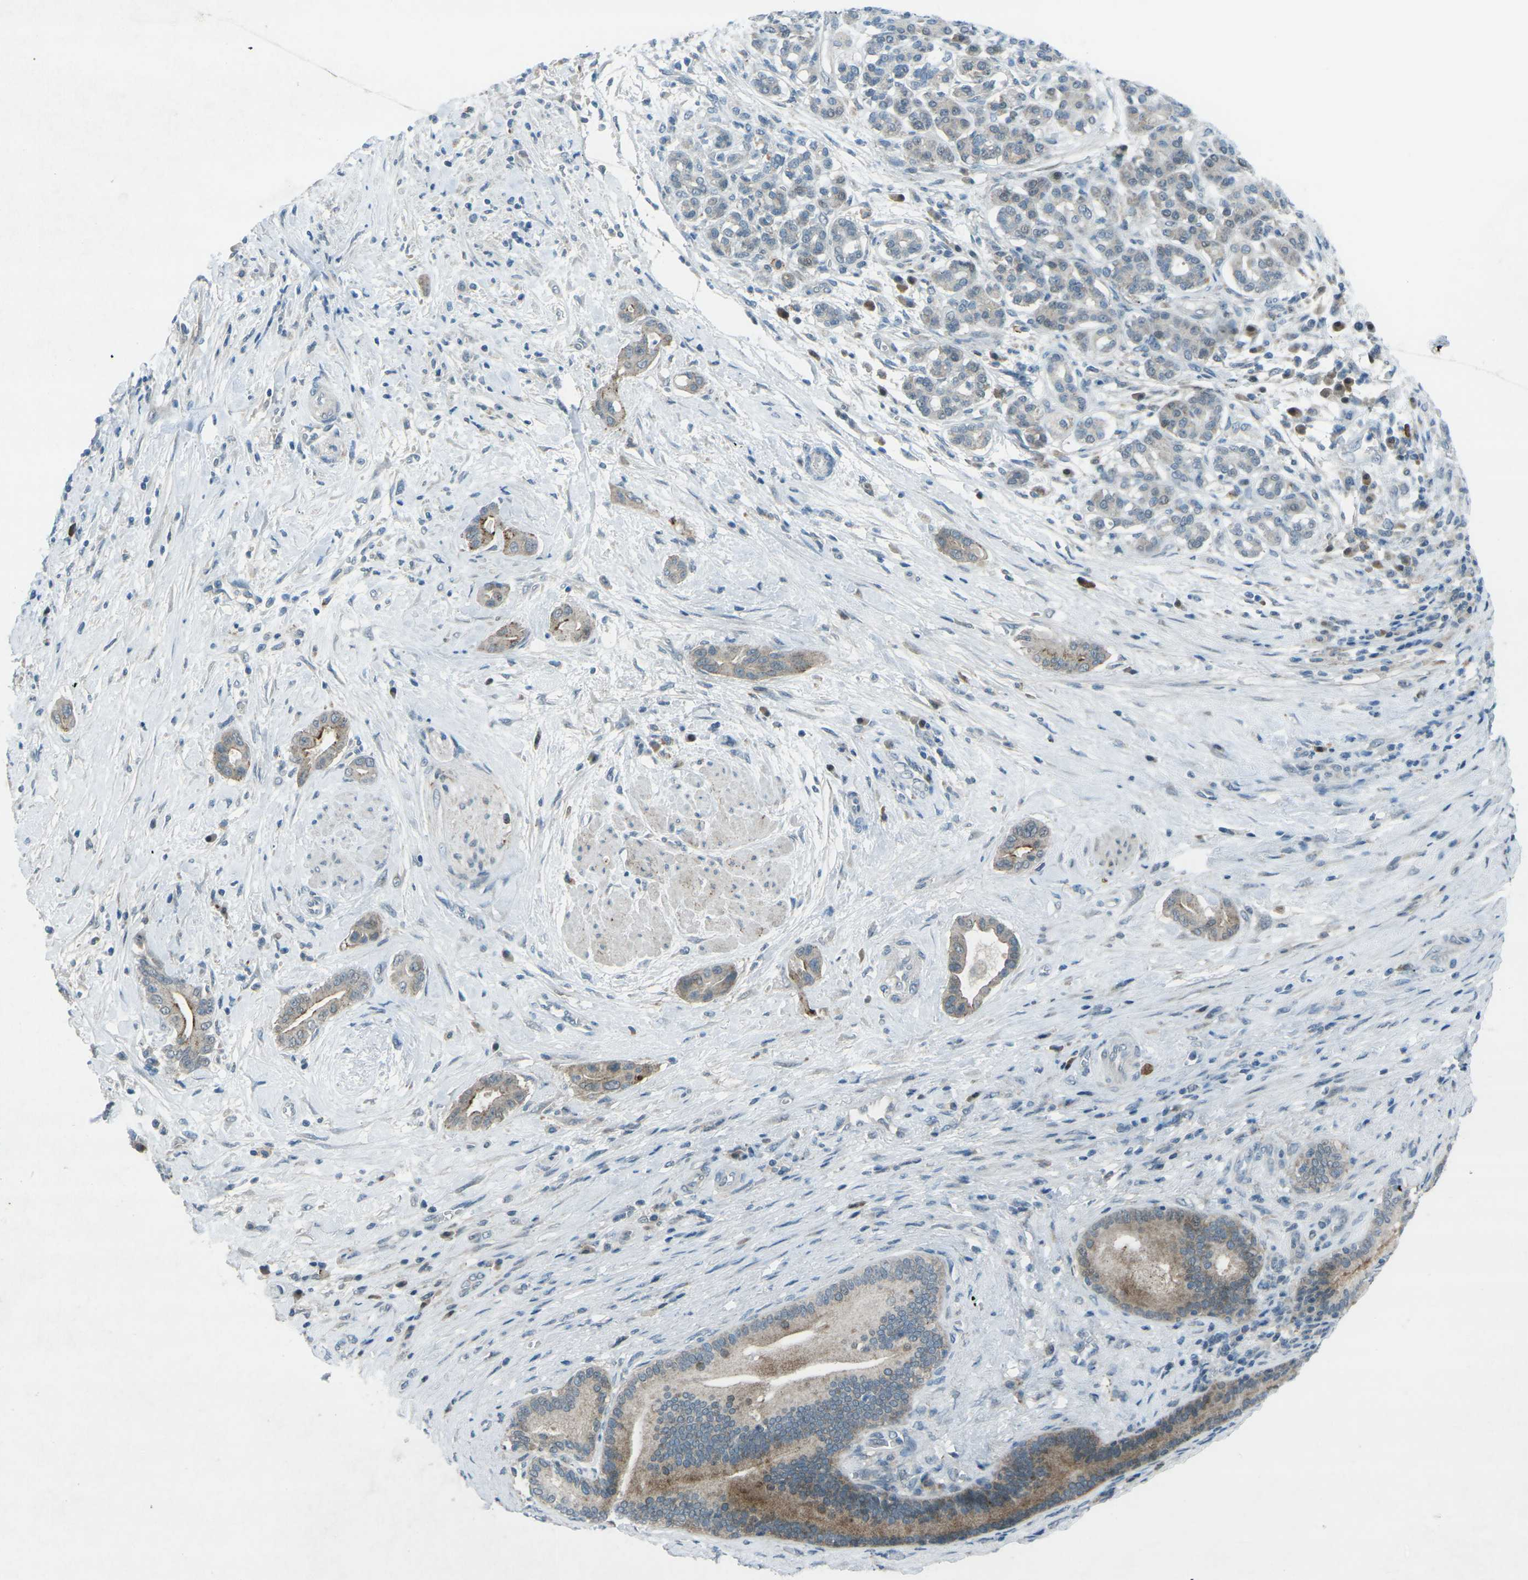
{"staining": {"intensity": "weak", "quantity": "25%-75%", "location": "cytoplasmic/membranous"}, "tissue": "pancreatic cancer", "cell_type": "Tumor cells", "image_type": "cancer", "snomed": [{"axis": "morphology", "description": "Normal tissue, NOS"}, {"axis": "morphology", "description": "Adenocarcinoma, NOS"}, {"axis": "topography", "description": "Pancreas"}], "caption": "This is an image of immunohistochemistry (IHC) staining of adenocarcinoma (pancreatic), which shows weak expression in the cytoplasmic/membranous of tumor cells.", "gene": "PRKCA", "patient": {"sex": "male", "age": 63}}